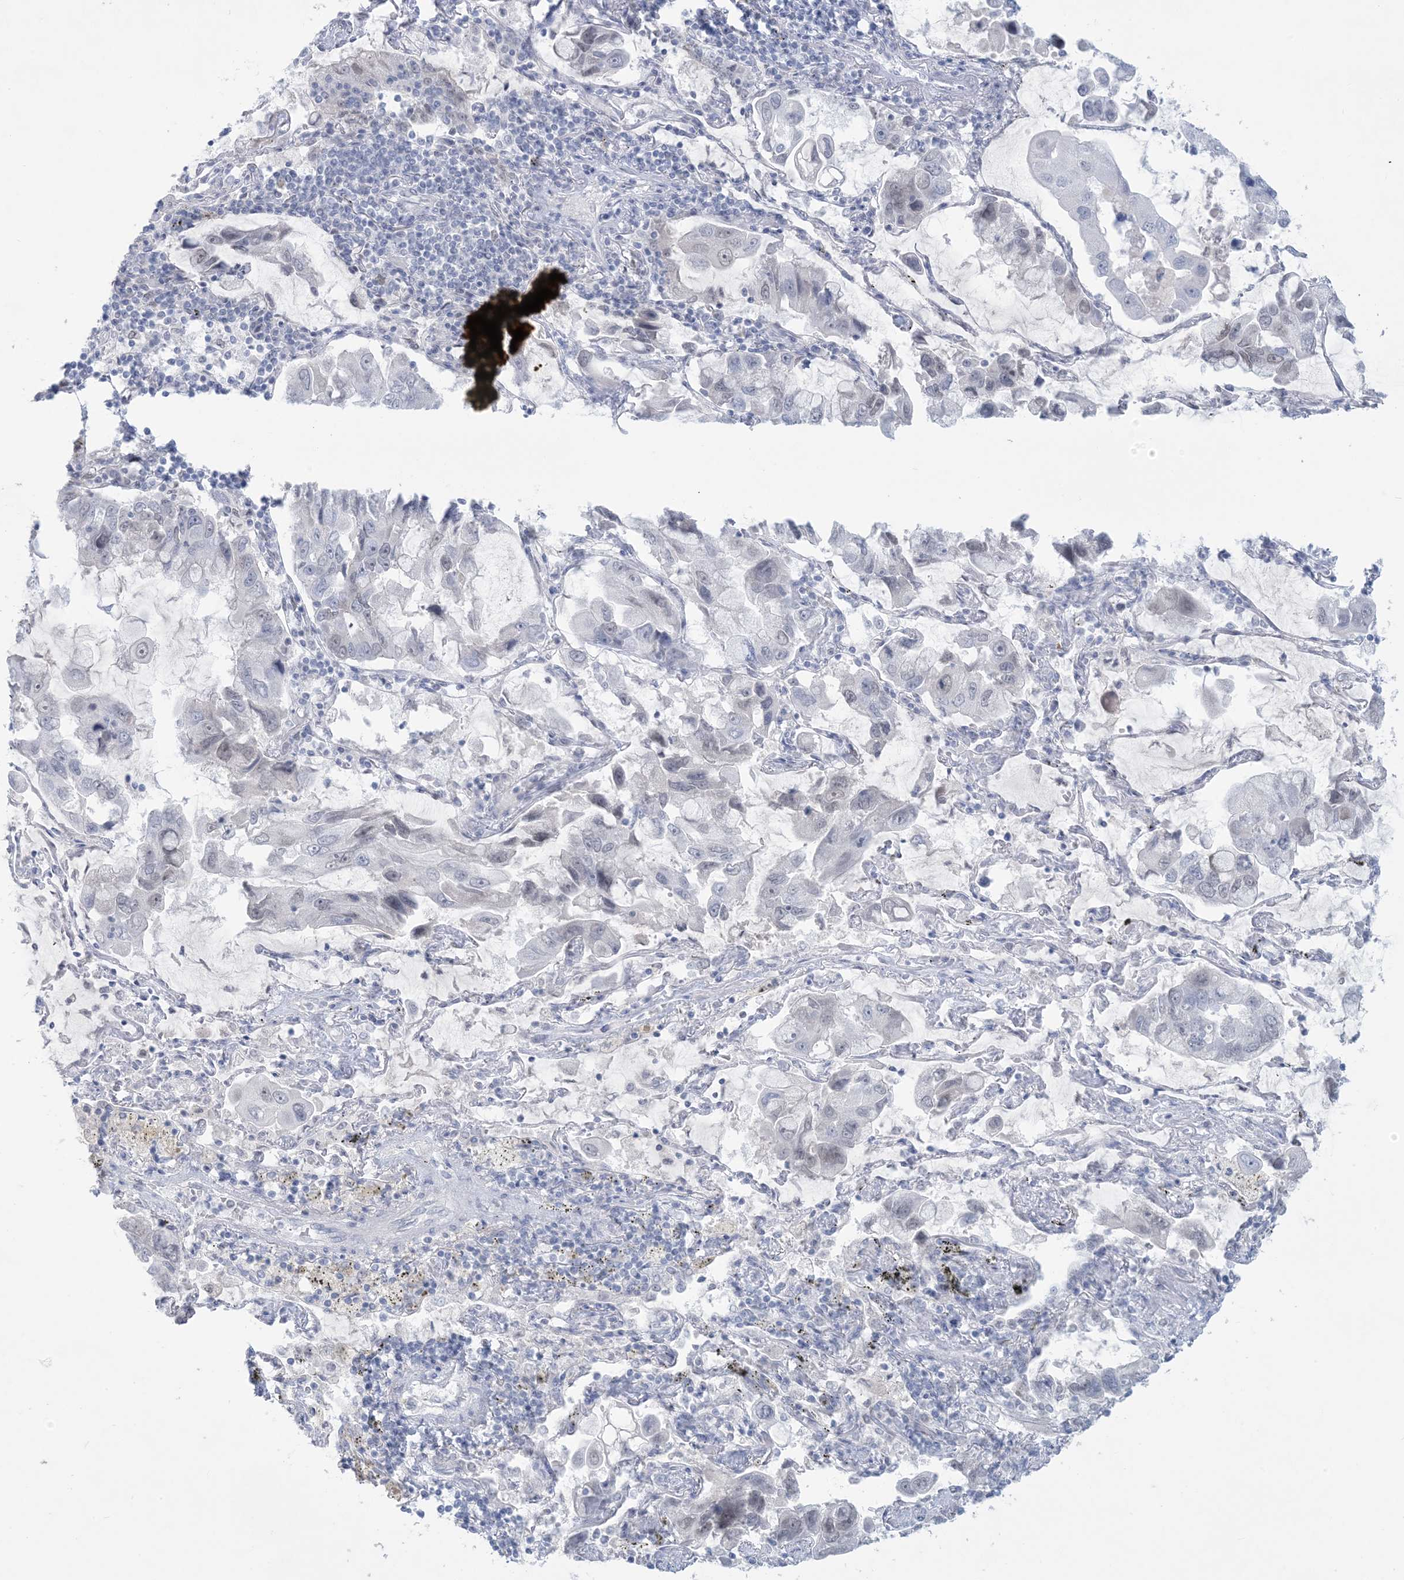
{"staining": {"intensity": "negative", "quantity": "none", "location": "none"}, "tissue": "lung cancer", "cell_type": "Tumor cells", "image_type": "cancer", "snomed": [{"axis": "morphology", "description": "Adenocarcinoma, NOS"}, {"axis": "topography", "description": "Lung"}], "caption": "Tumor cells show no significant positivity in lung adenocarcinoma.", "gene": "HOMEZ", "patient": {"sex": "male", "age": 64}}